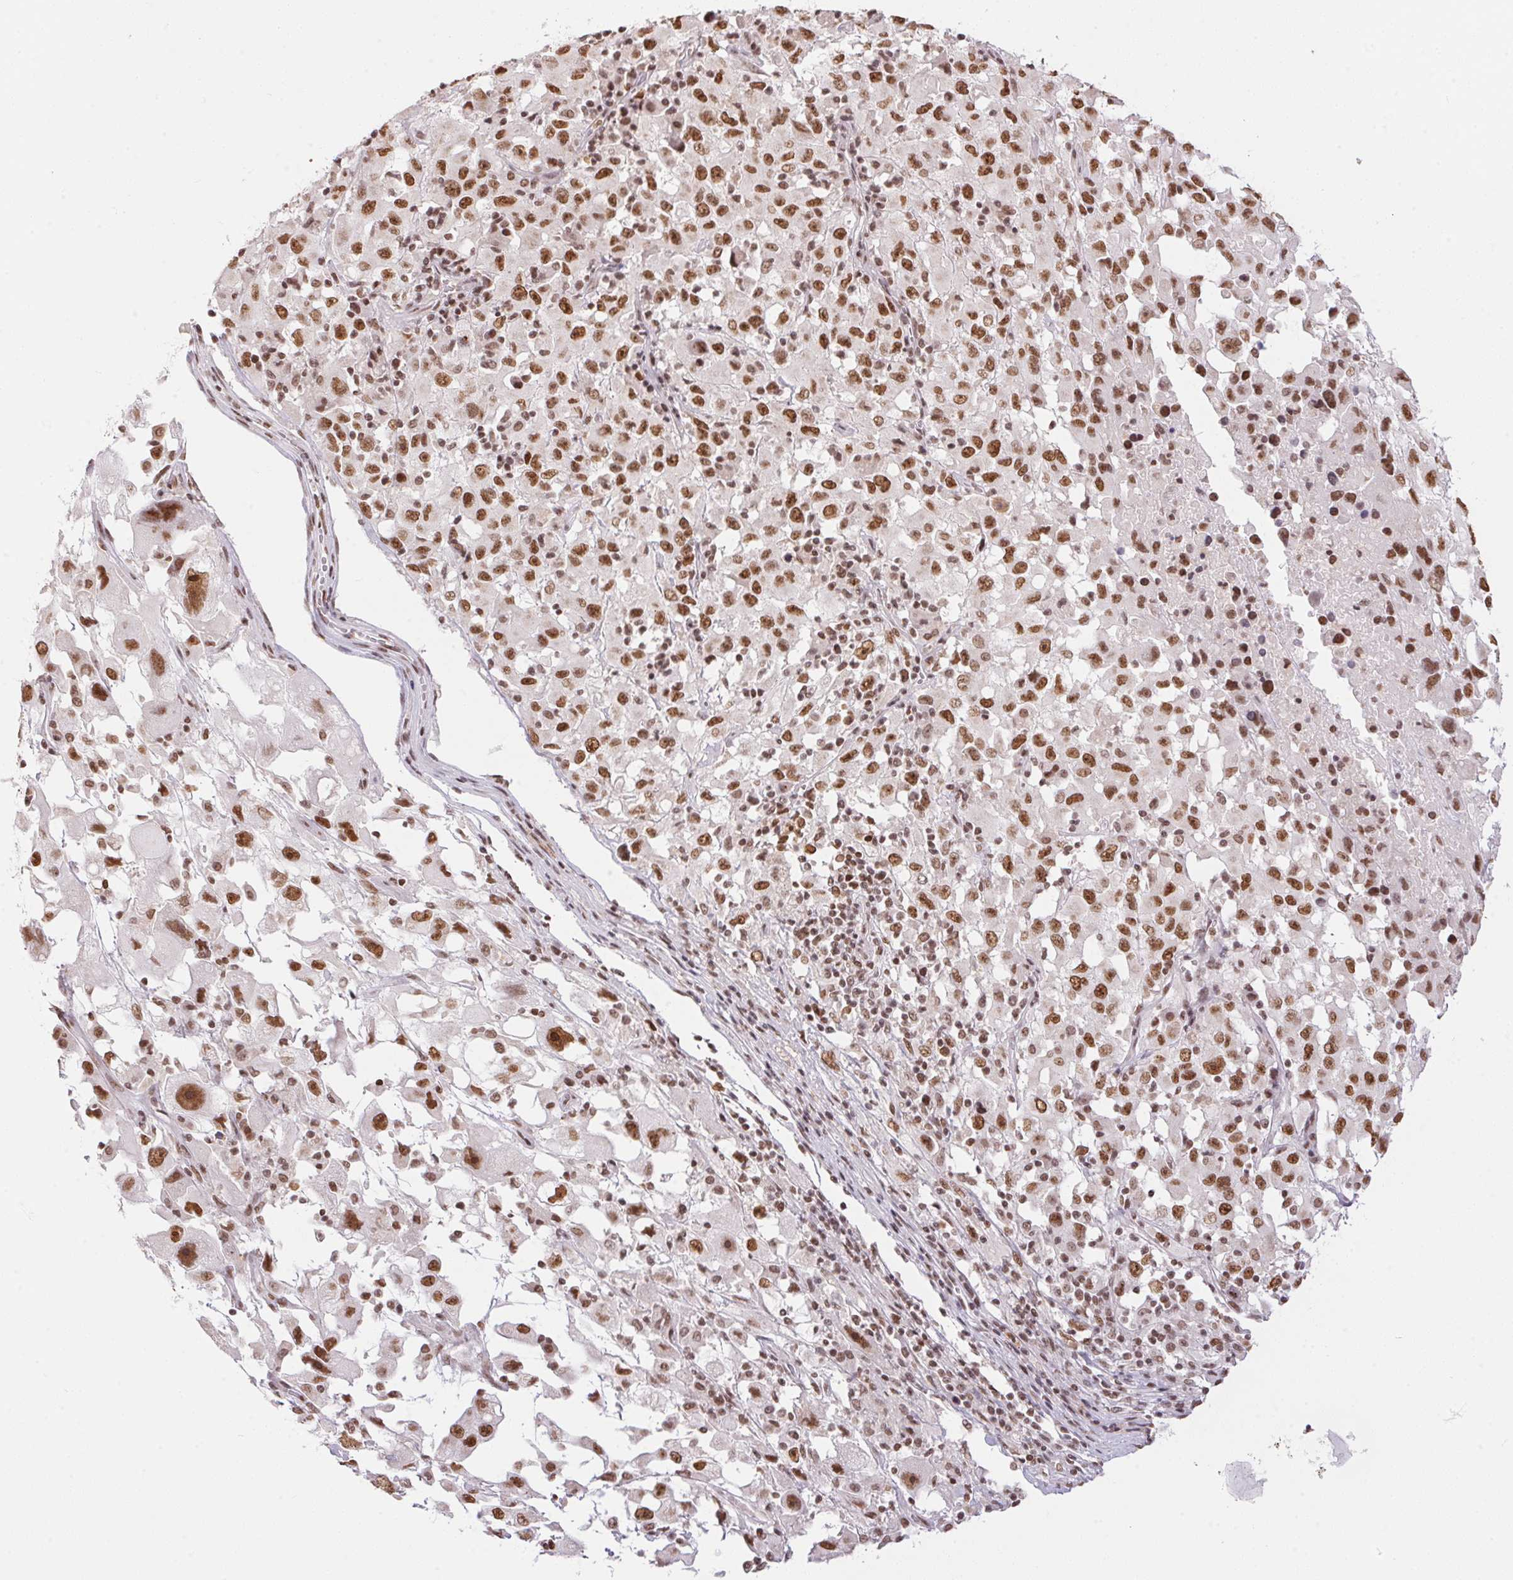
{"staining": {"intensity": "strong", "quantity": ">75%", "location": "nuclear"}, "tissue": "melanoma", "cell_type": "Tumor cells", "image_type": "cancer", "snomed": [{"axis": "morphology", "description": "Malignant melanoma, Metastatic site"}, {"axis": "topography", "description": "Soft tissue"}], "caption": "Immunohistochemistry (IHC) (DAB) staining of malignant melanoma (metastatic site) displays strong nuclear protein expression in about >75% of tumor cells.", "gene": "NFE2L1", "patient": {"sex": "male", "age": 50}}